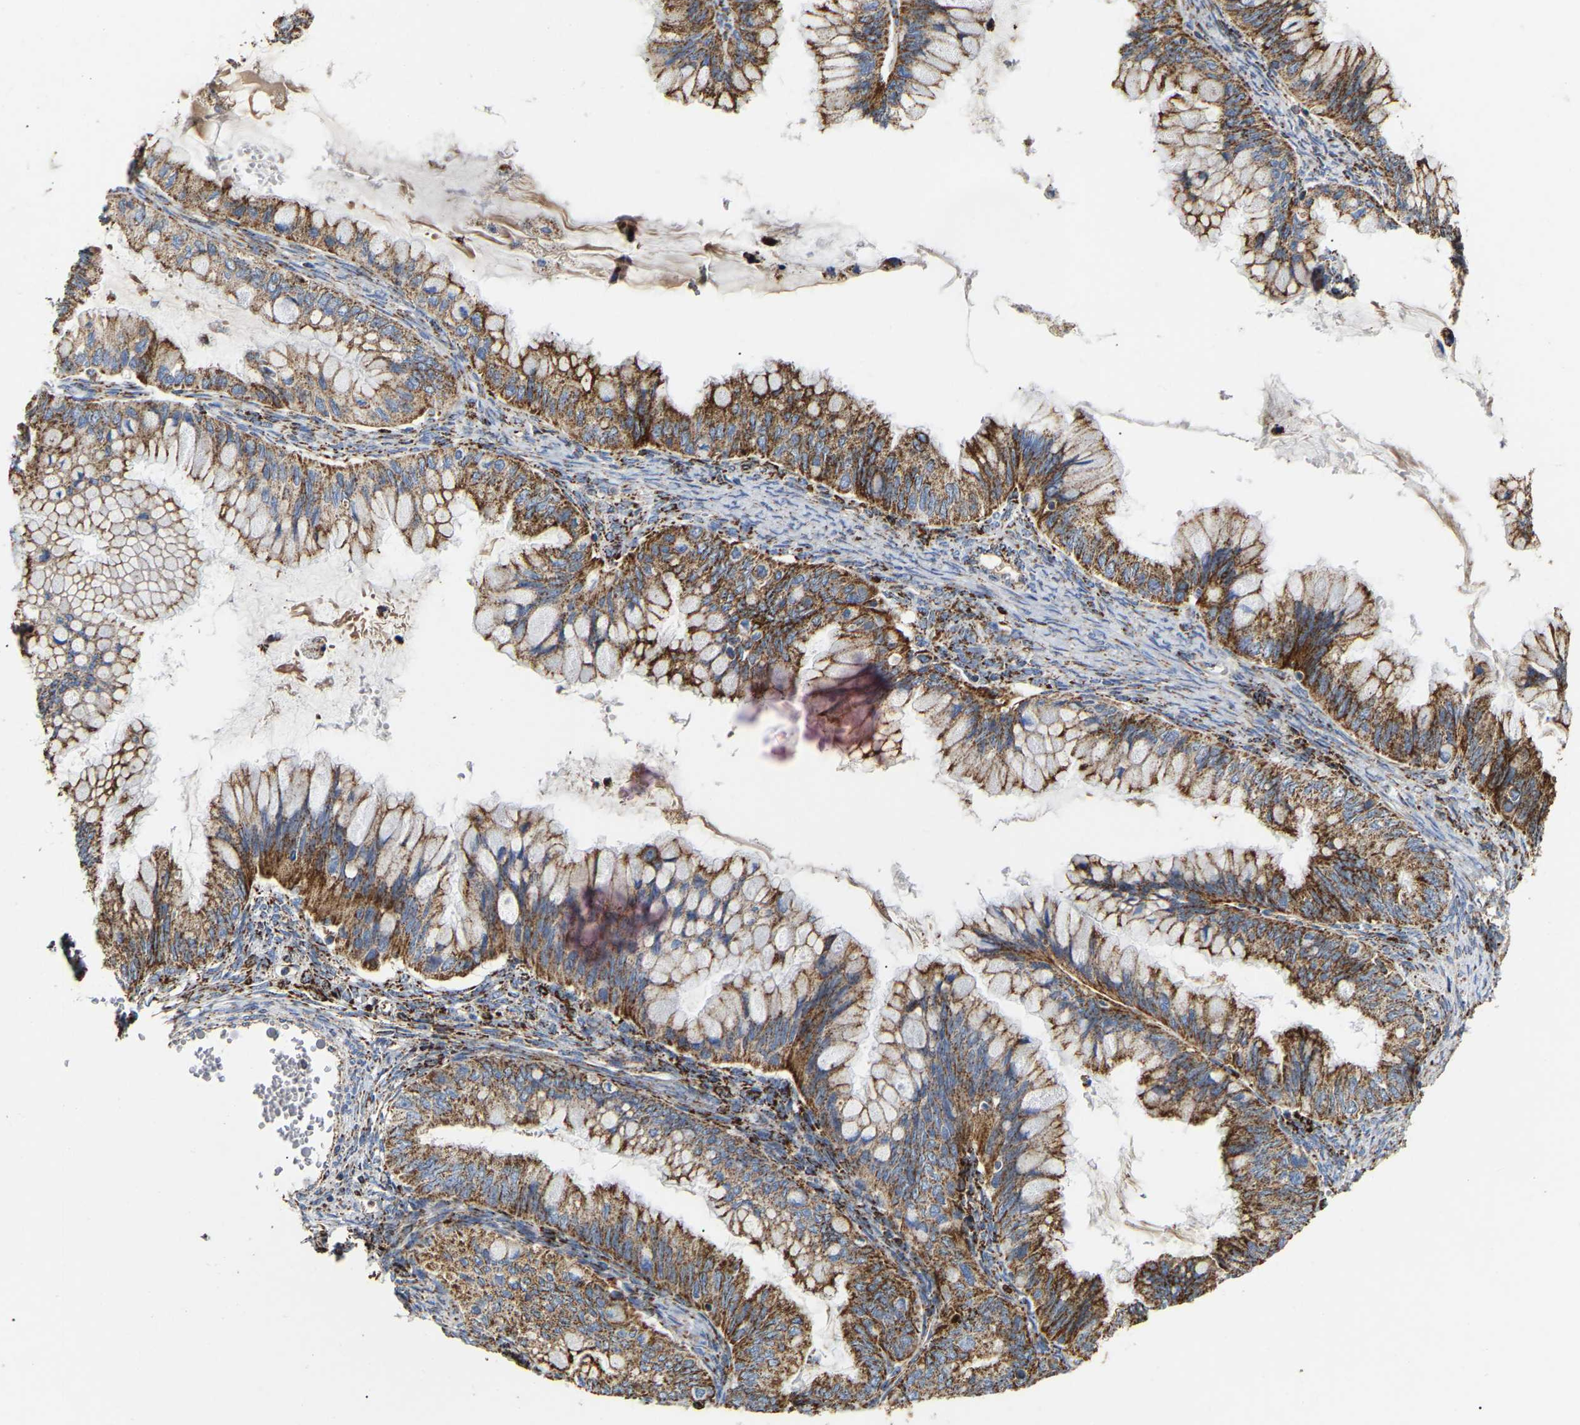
{"staining": {"intensity": "moderate", "quantity": ">75%", "location": "cytoplasmic/membranous"}, "tissue": "ovarian cancer", "cell_type": "Tumor cells", "image_type": "cancer", "snomed": [{"axis": "morphology", "description": "Cystadenocarcinoma, mucinous, NOS"}, {"axis": "topography", "description": "Ovary"}], "caption": "The histopathology image exhibits immunohistochemical staining of ovarian cancer. There is moderate cytoplasmic/membranous positivity is present in approximately >75% of tumor cells.", "gene": "HIBADH", "patient": {"sex": "female", "age": 80}}